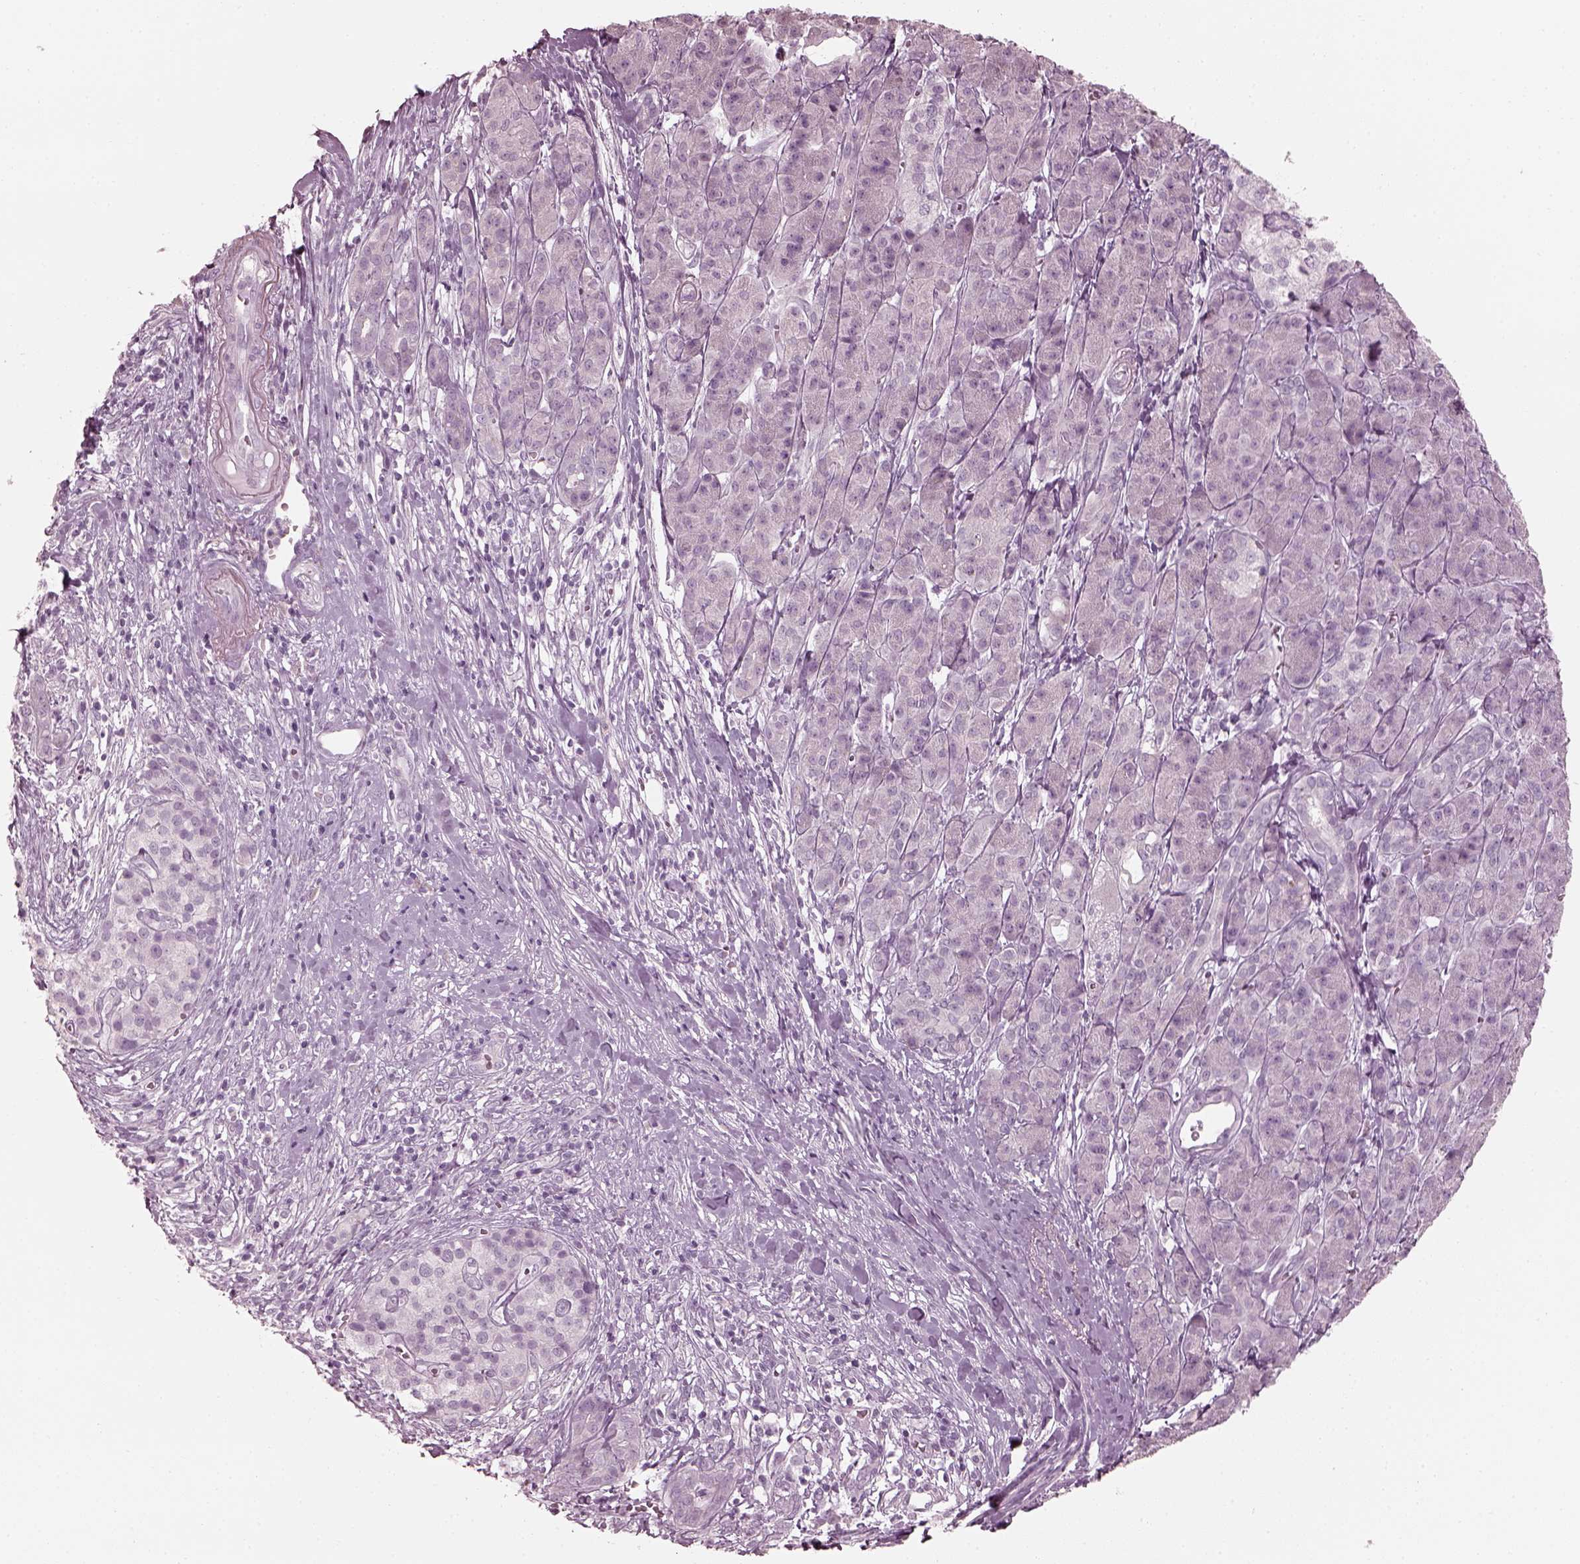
{"staining": {"intensity": "negative", "quantity": "none", "location": "none"}, "tissue": "pancreatic cancer", "cell_type": "Tumor cells", "image_type": "cancer", "snomed": [{"axis": "morphology", "description": "Adenocarcinoma, NOS"}, {"axis": "topography", "description": "Pancreas"}], "caption": "IHC of human pancreatic cancer (adenocarcinoma) demonstrates no positivity in tumor cells.", "gene": "SAXO2", "patient": {"sex": "male", "age": 61}}